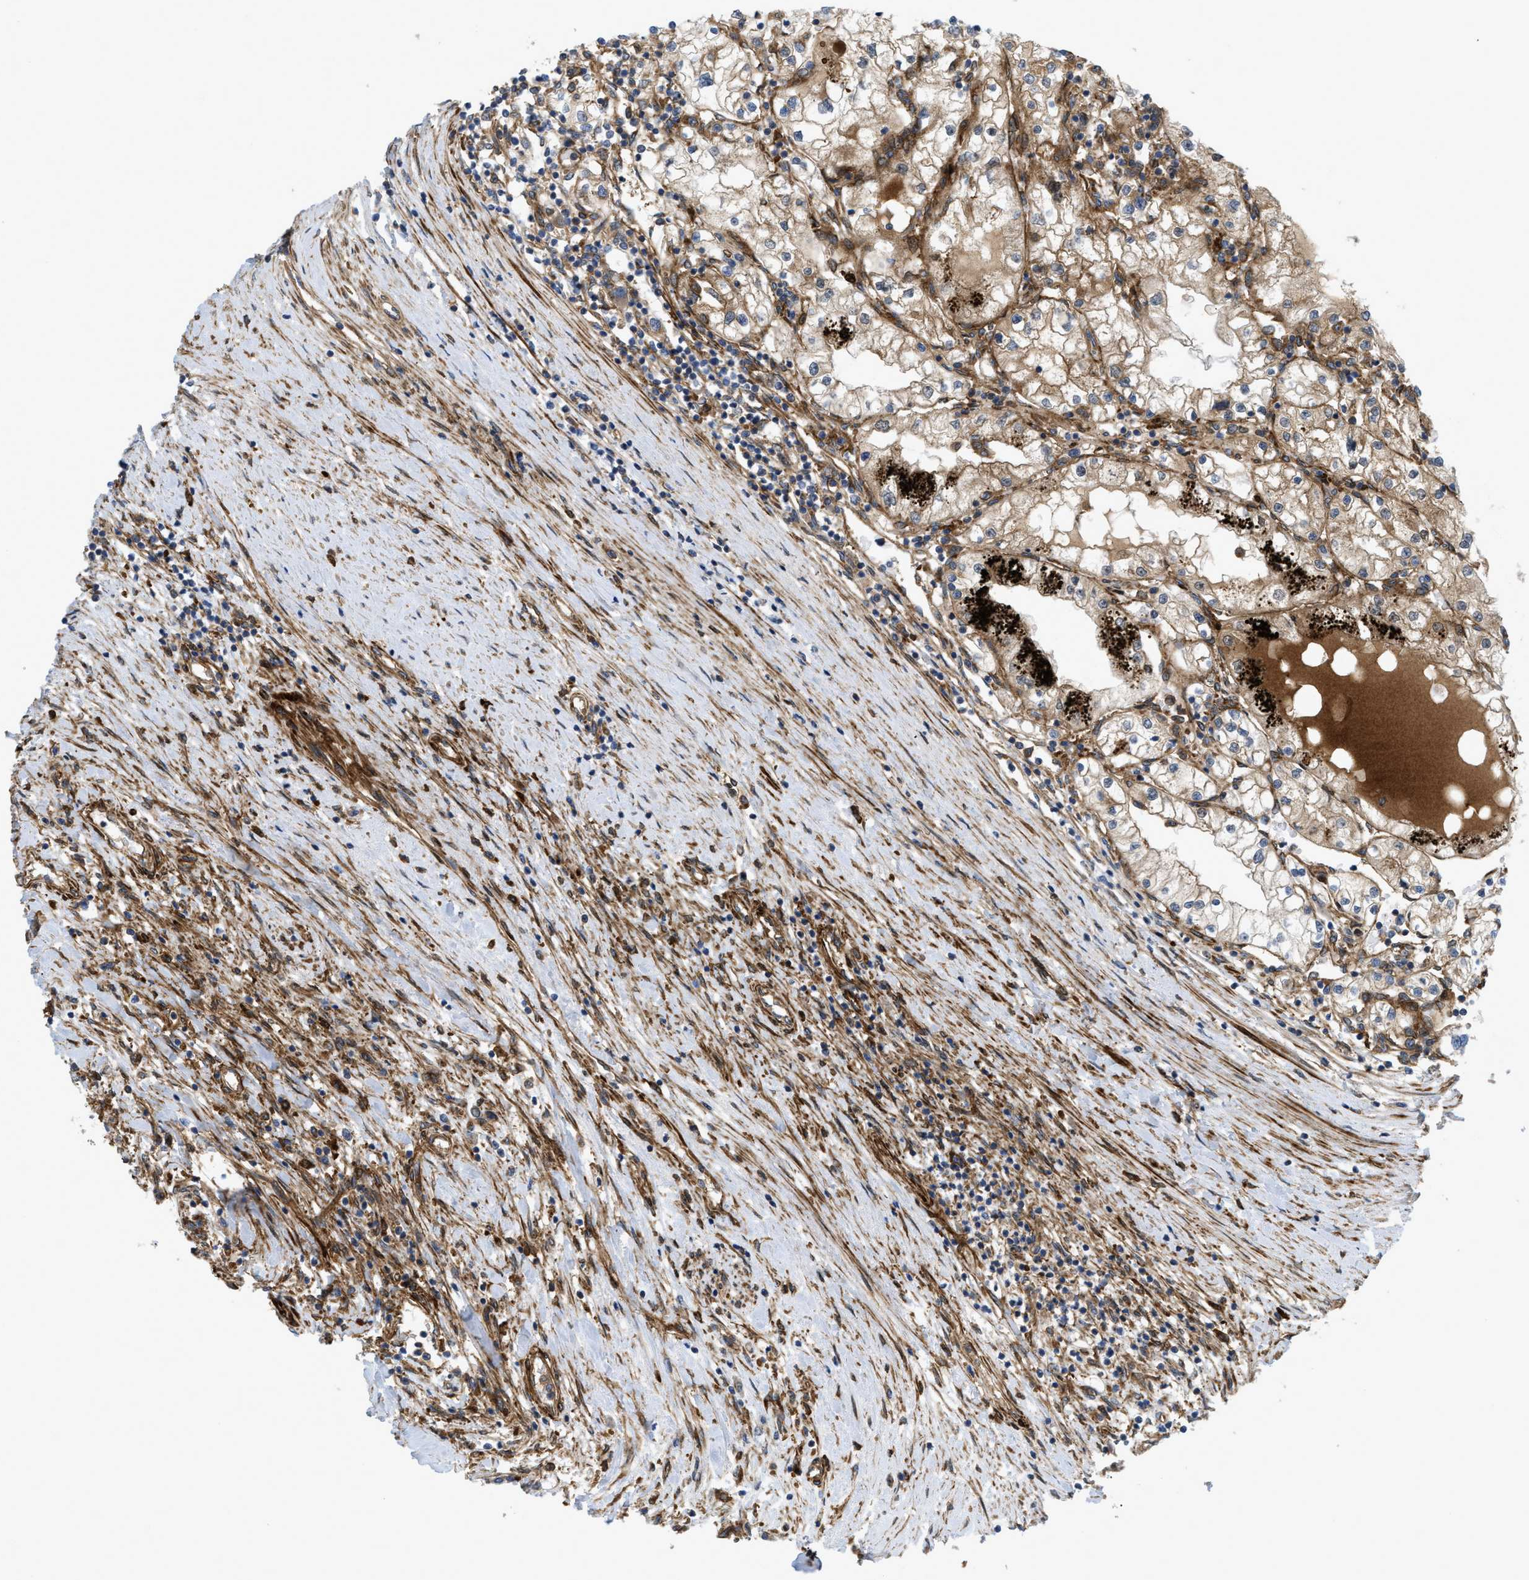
{"staining": {"intensity": "weak", "quantity": ">75%", "location": "cytoplasmic/membranous"}, "tissue": "renal cancer", "cell_type": "Tumor cells", "image_type": "cancer", "snomed": [{"axis": "morphology", "description": "Adenocarcinoma, NOS"}, {"axis": "topography", "description": "Kidney"}], "caption": "Renal cancer (adenocarcinoma) was stained to show a protein in brown. There is low levels of weak cytoplasmic/membranous staining in about >75% of tumor cells.", "gene": "PICALM", "patient": {"sex": "male", "age": 68}}